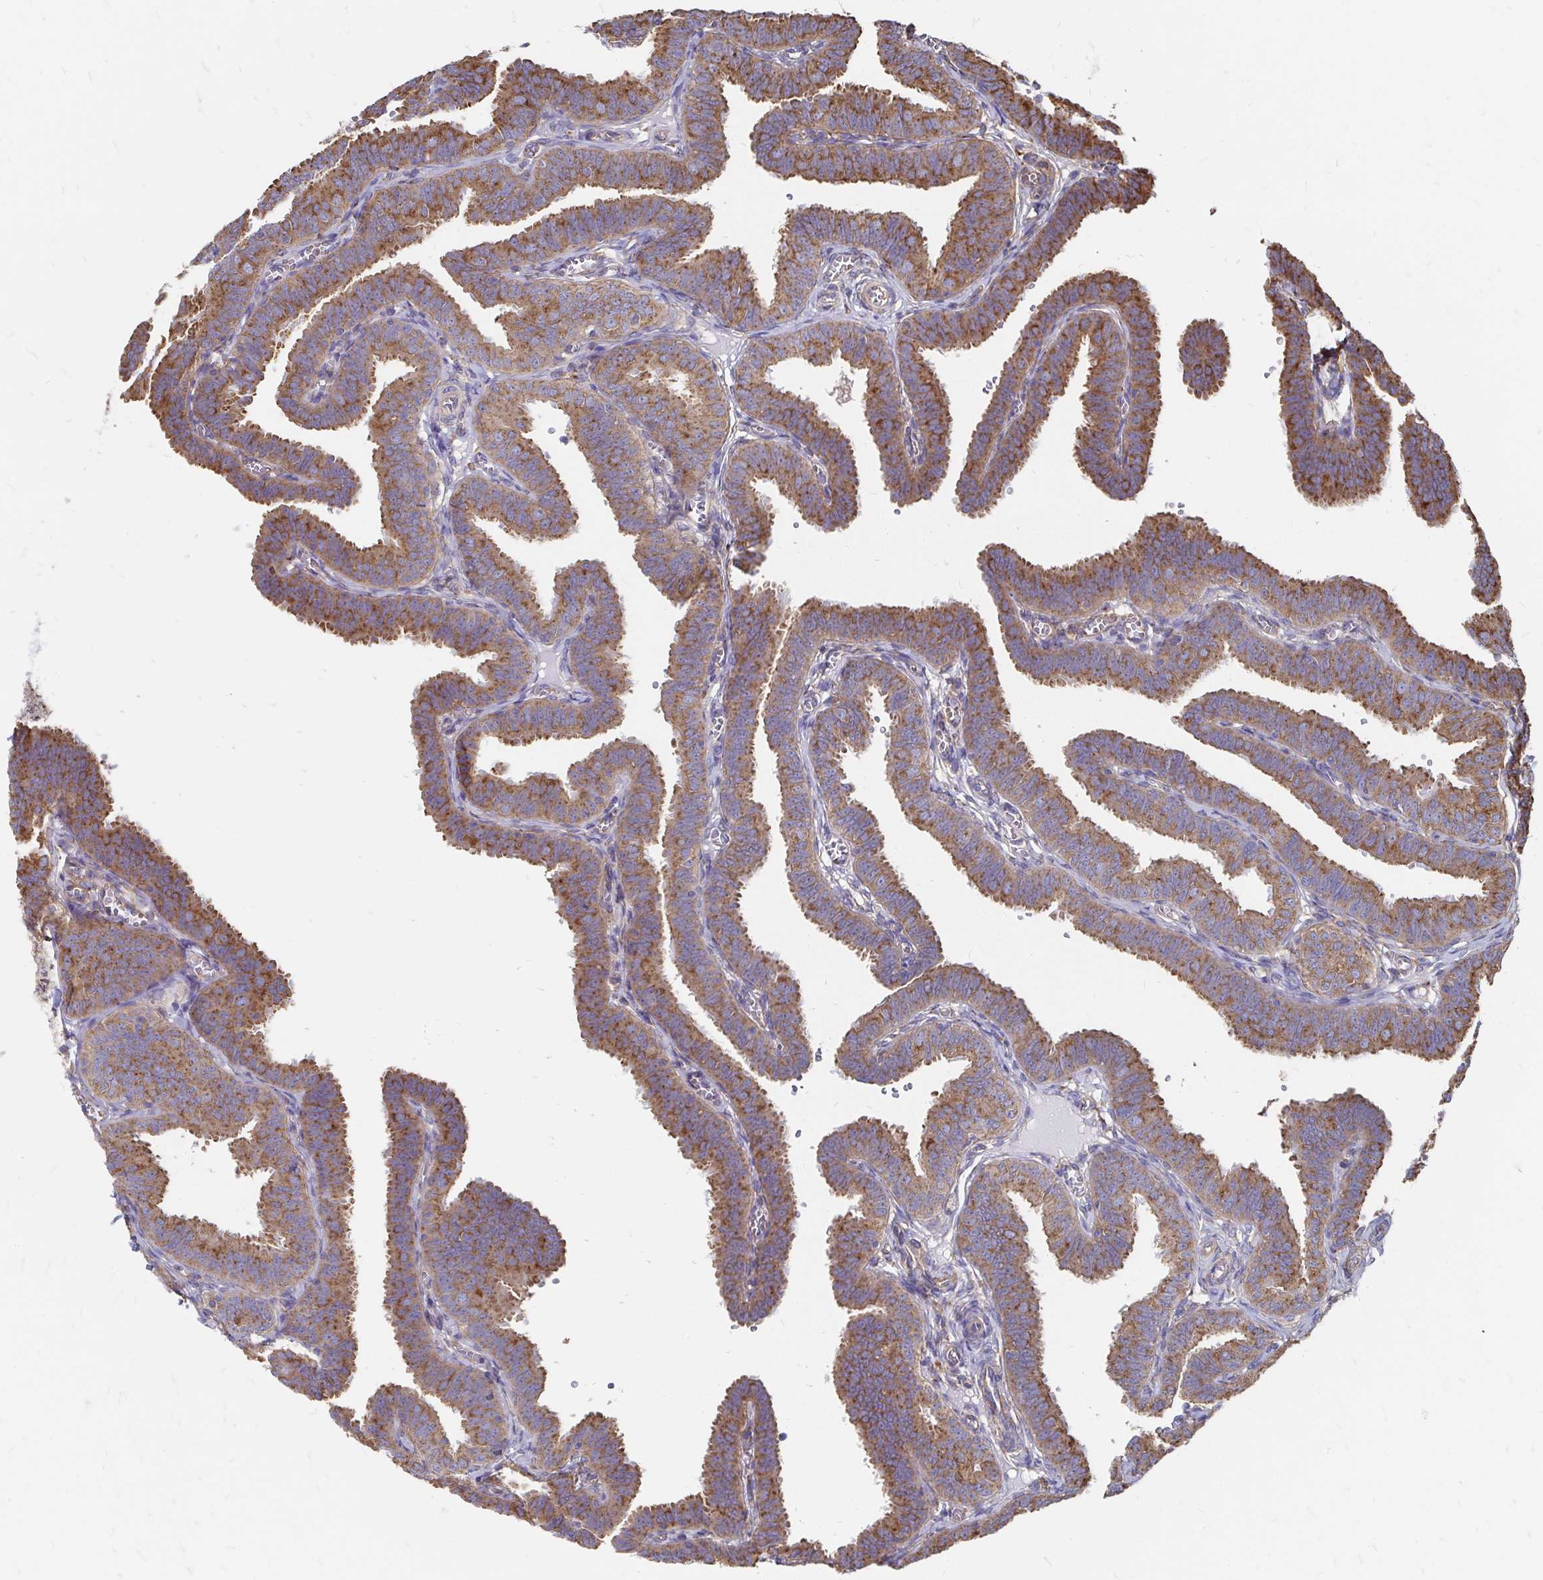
{"staining": {"intensity": "moderate", "quantity": ">75%", "location": "cytoplasmic/membranous"}, "tissue": "fallopian tube", "cell_type": "Glandular cells", "image_type": "normal", "snomed": [{"axis": "morphology", "description": "Normal tissue, NOS"}, {"axis": "topography", "description": "Fallopian tube"}], "caption": "IHC (DAB (3,3'-diaminobenzidine)) staining of normal human fallopian tube shows moderate cytoplasmic/membranous protein staining in about >75% of glandular cells. (DAB IHC with brightfield microscopy, high magnification).", "gene": "CLTC", "patient": {"sex": "female", "age": 25}}